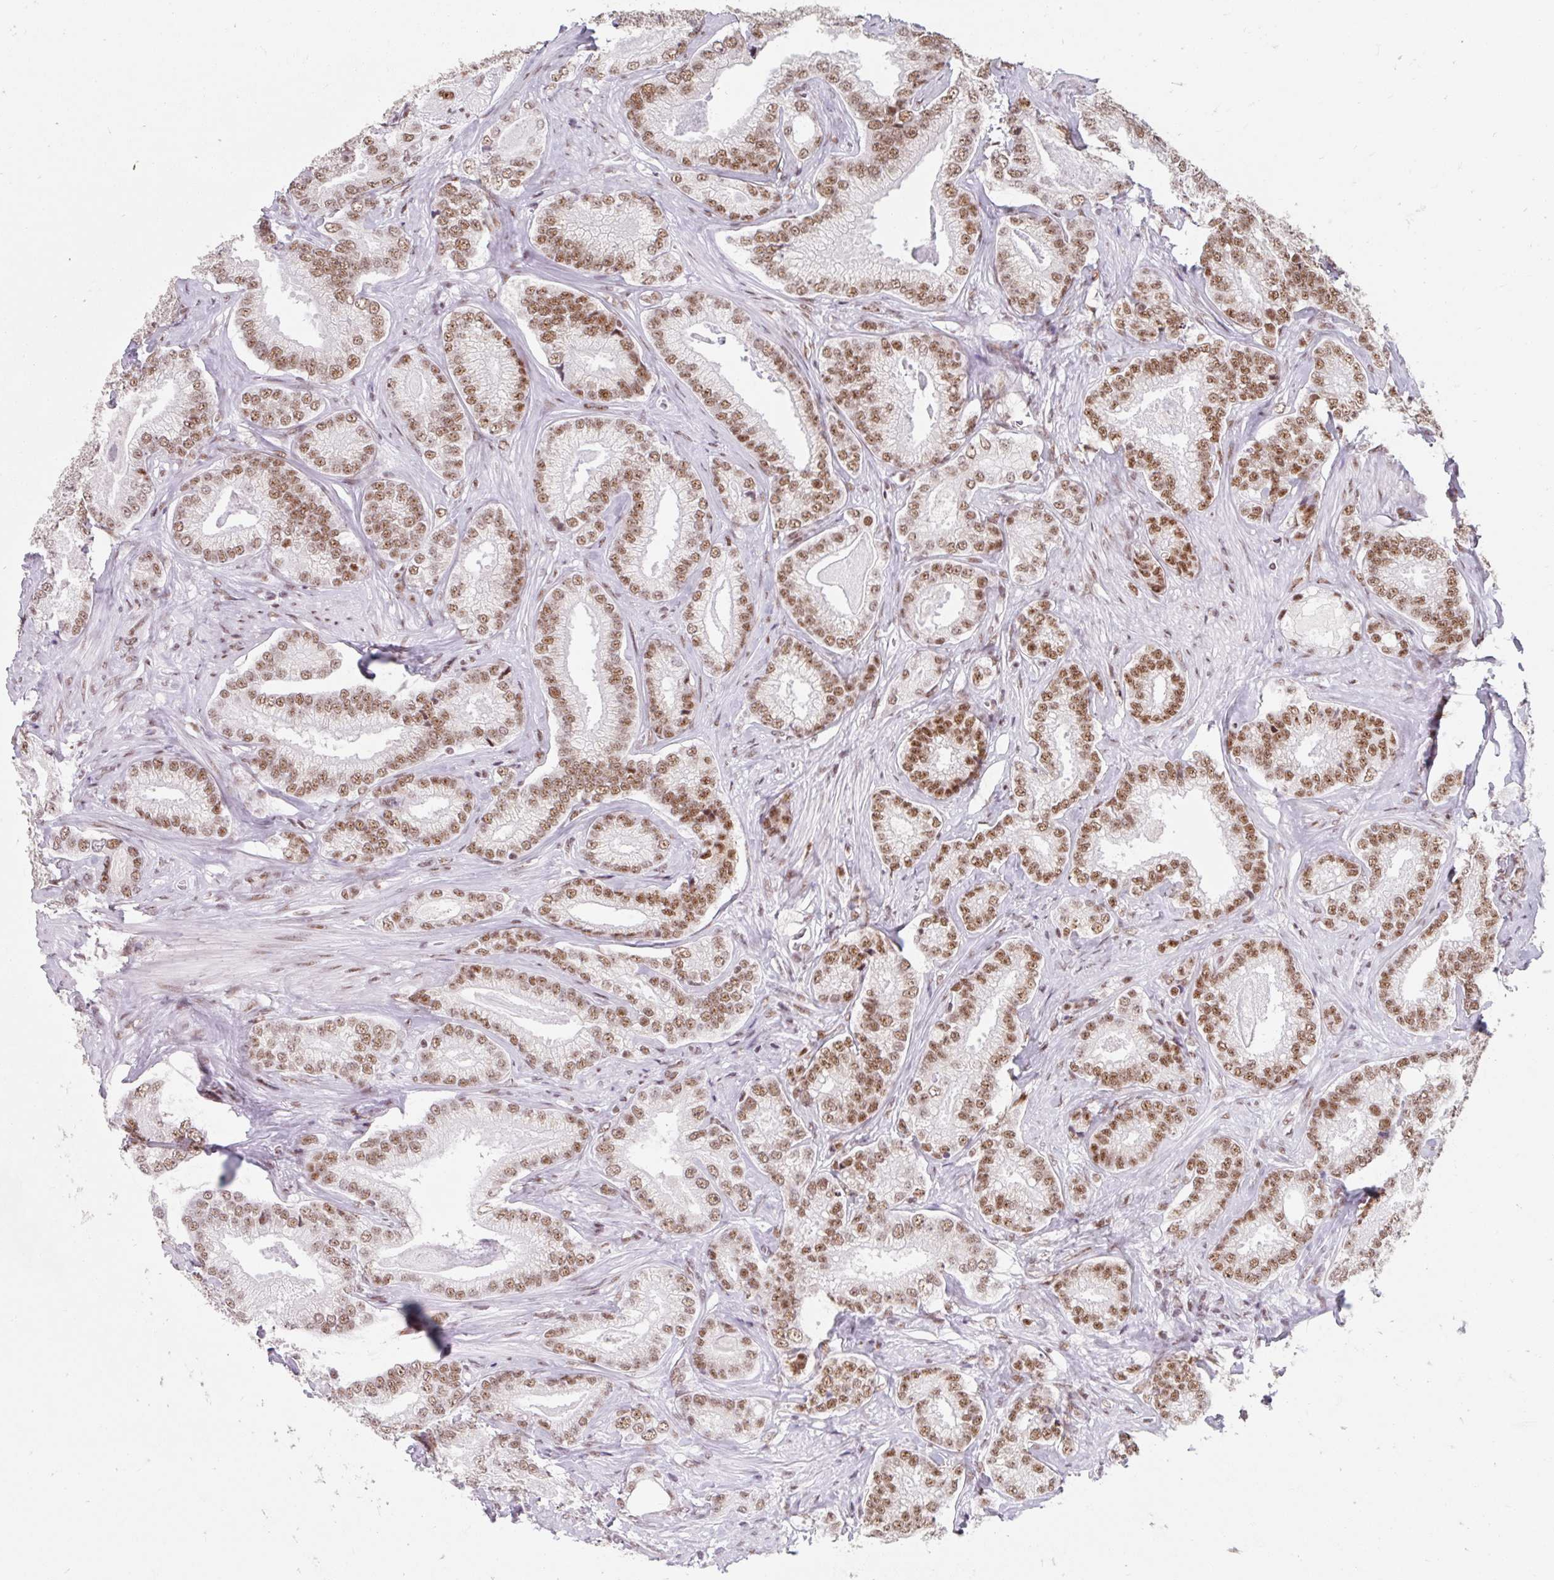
{"staining": {"intensity": "moderate", "quantity": ">75%", "location": "nuclear"}, "tissue": "prostate cancer", "cell_type": "Tumor cells", "image_type": "cancer", "snomed": [{"axis": "morphology", "description": "Adenocarcinoma, Low grade"}, {"axis": "topography", "description": "Prostate"}], "caption": "Approximately >75% of tumor cells in prostate cancer exhibit moderate nuclear protein positivity as visualized by brown immunohistochemical staining.", "gene": "SRSF10", "patient": {"sex": "male", "age": 63}}